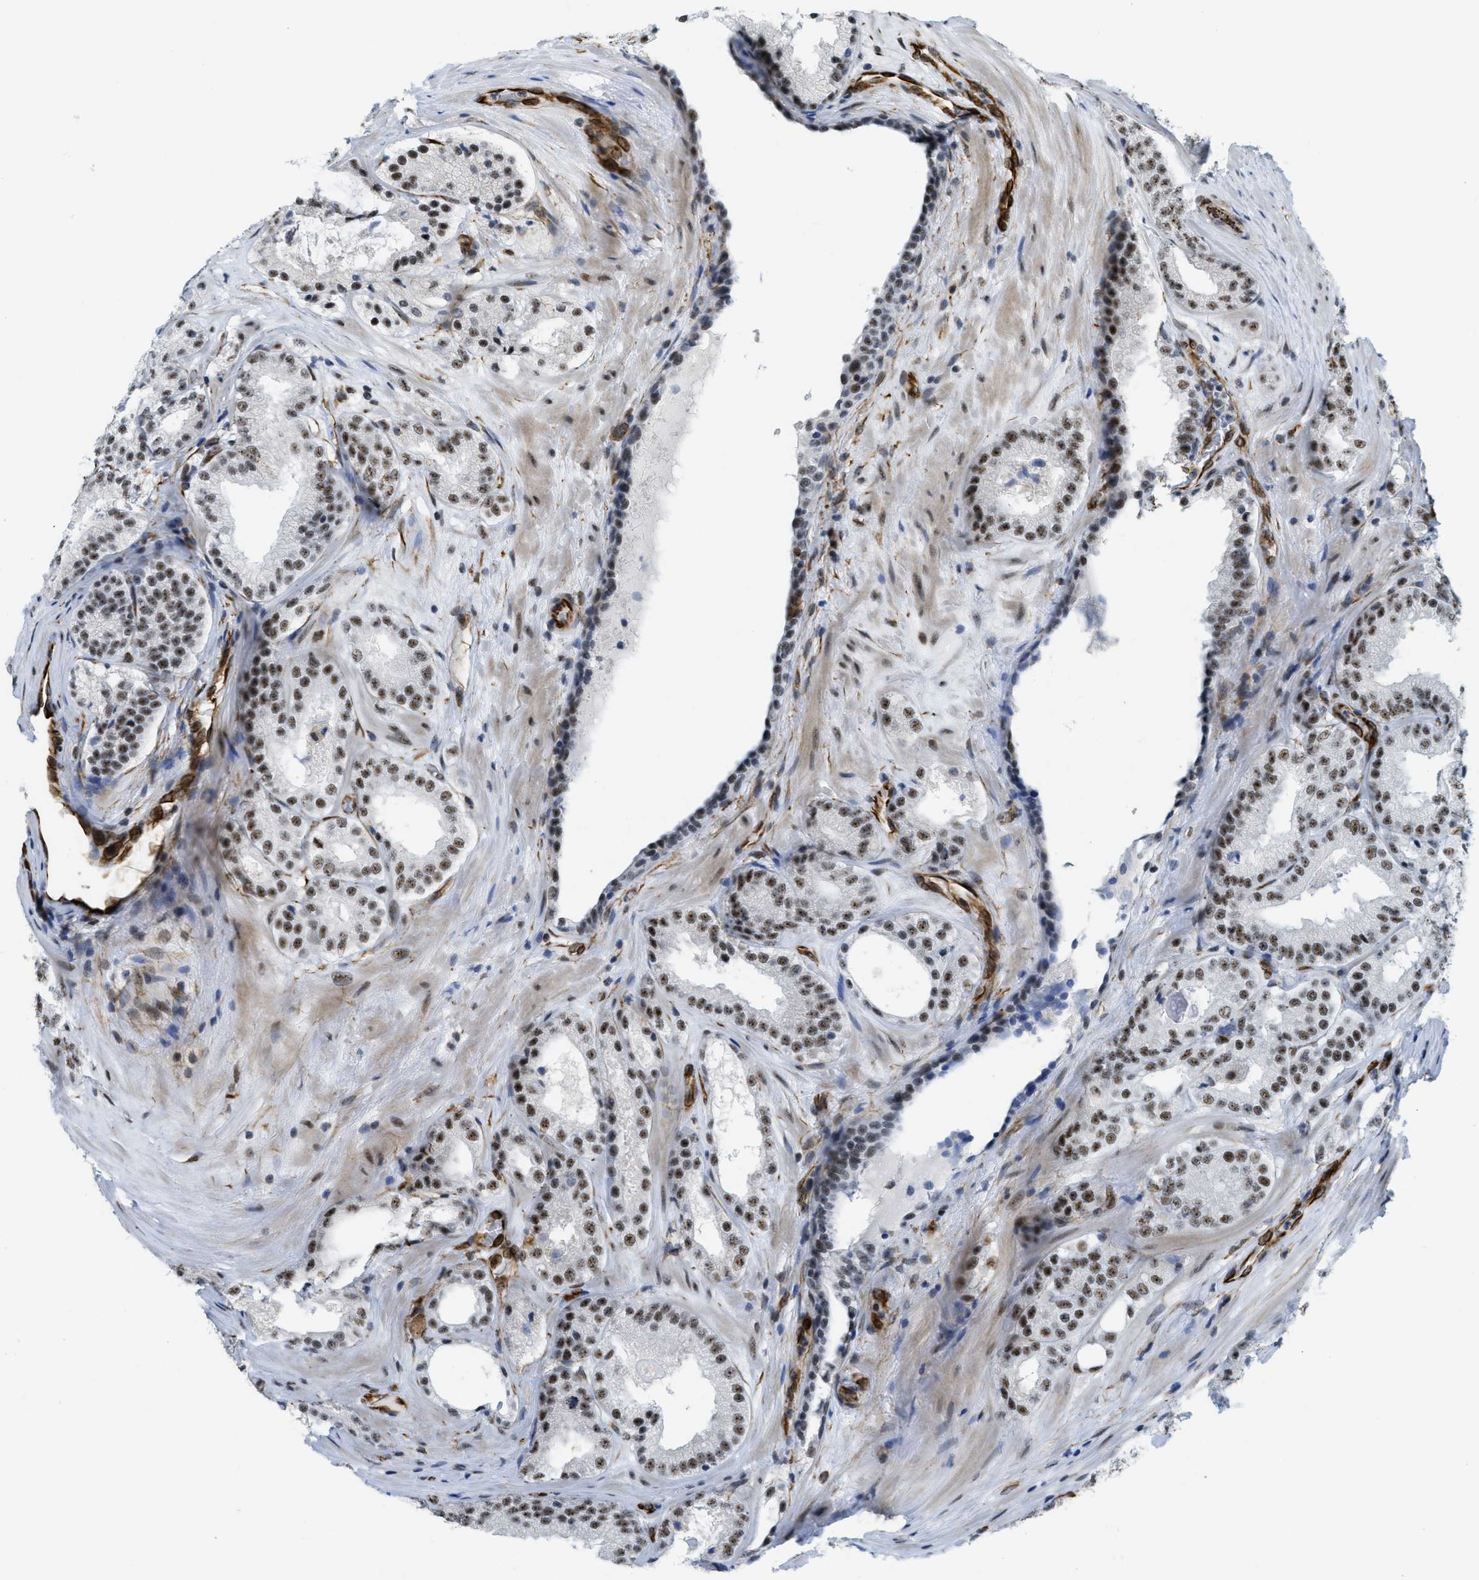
{"staining": {"intensity": "moderate", "quantity": ">75%", "location": "nuclear"}, "tissue": "prostate cancer", "cell_type": "Tumor cells", "image_type": "cancer", "snomed": [{"axis": "morphology", "description": "Adenocarcinoma, High grade"}, {"axis": "topography", "description": "Prostate"}], "caption": "Protein staining of prostate adenocarcinoma (high-grade) tissue reveals moderate nuclear positivity in about >75% of tumor cells.", "gene": "LRRC8B", "patient": {"sex": "male", "age": 65}}